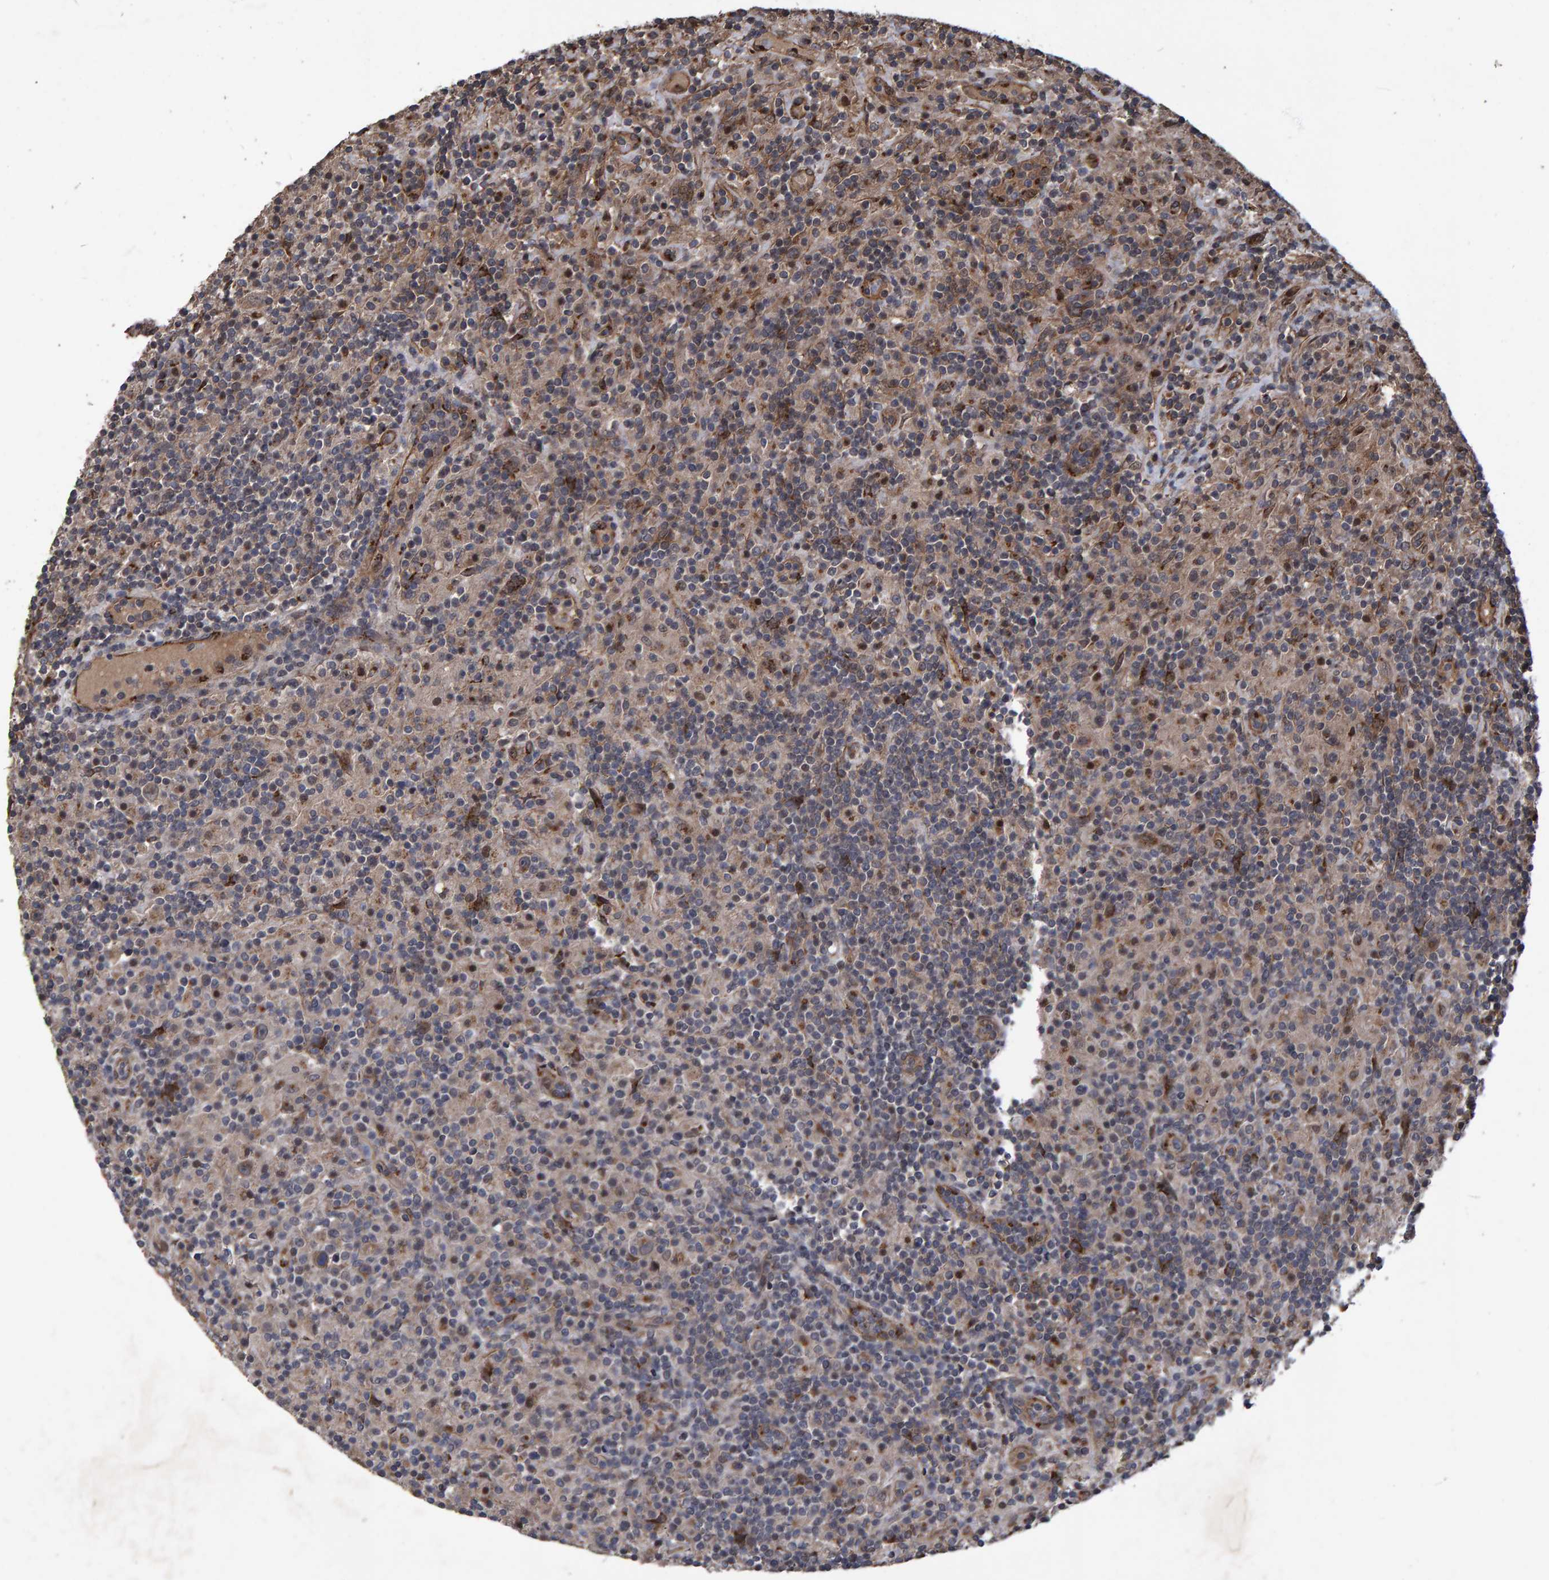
{"staining": {"intensity": "moderate", "quantity": ">75%", "location": "nuclear"}, "tissue": "lymphoma", "cell_type": "Tumor cells", "image_type": "cancer", "snomed": [{"axis": "morphology", "description": "Hodgkin's disease, NOS"}, {"axis": "topography", "description": "Lymph node"}], "caption": "Brown immunohistochemical staining in human lymphoma reveals moderate nuclear expression in about >75% of tumor cells.", "gene": "TRIM68", "patient": {"sex": "male", "age": 70}}